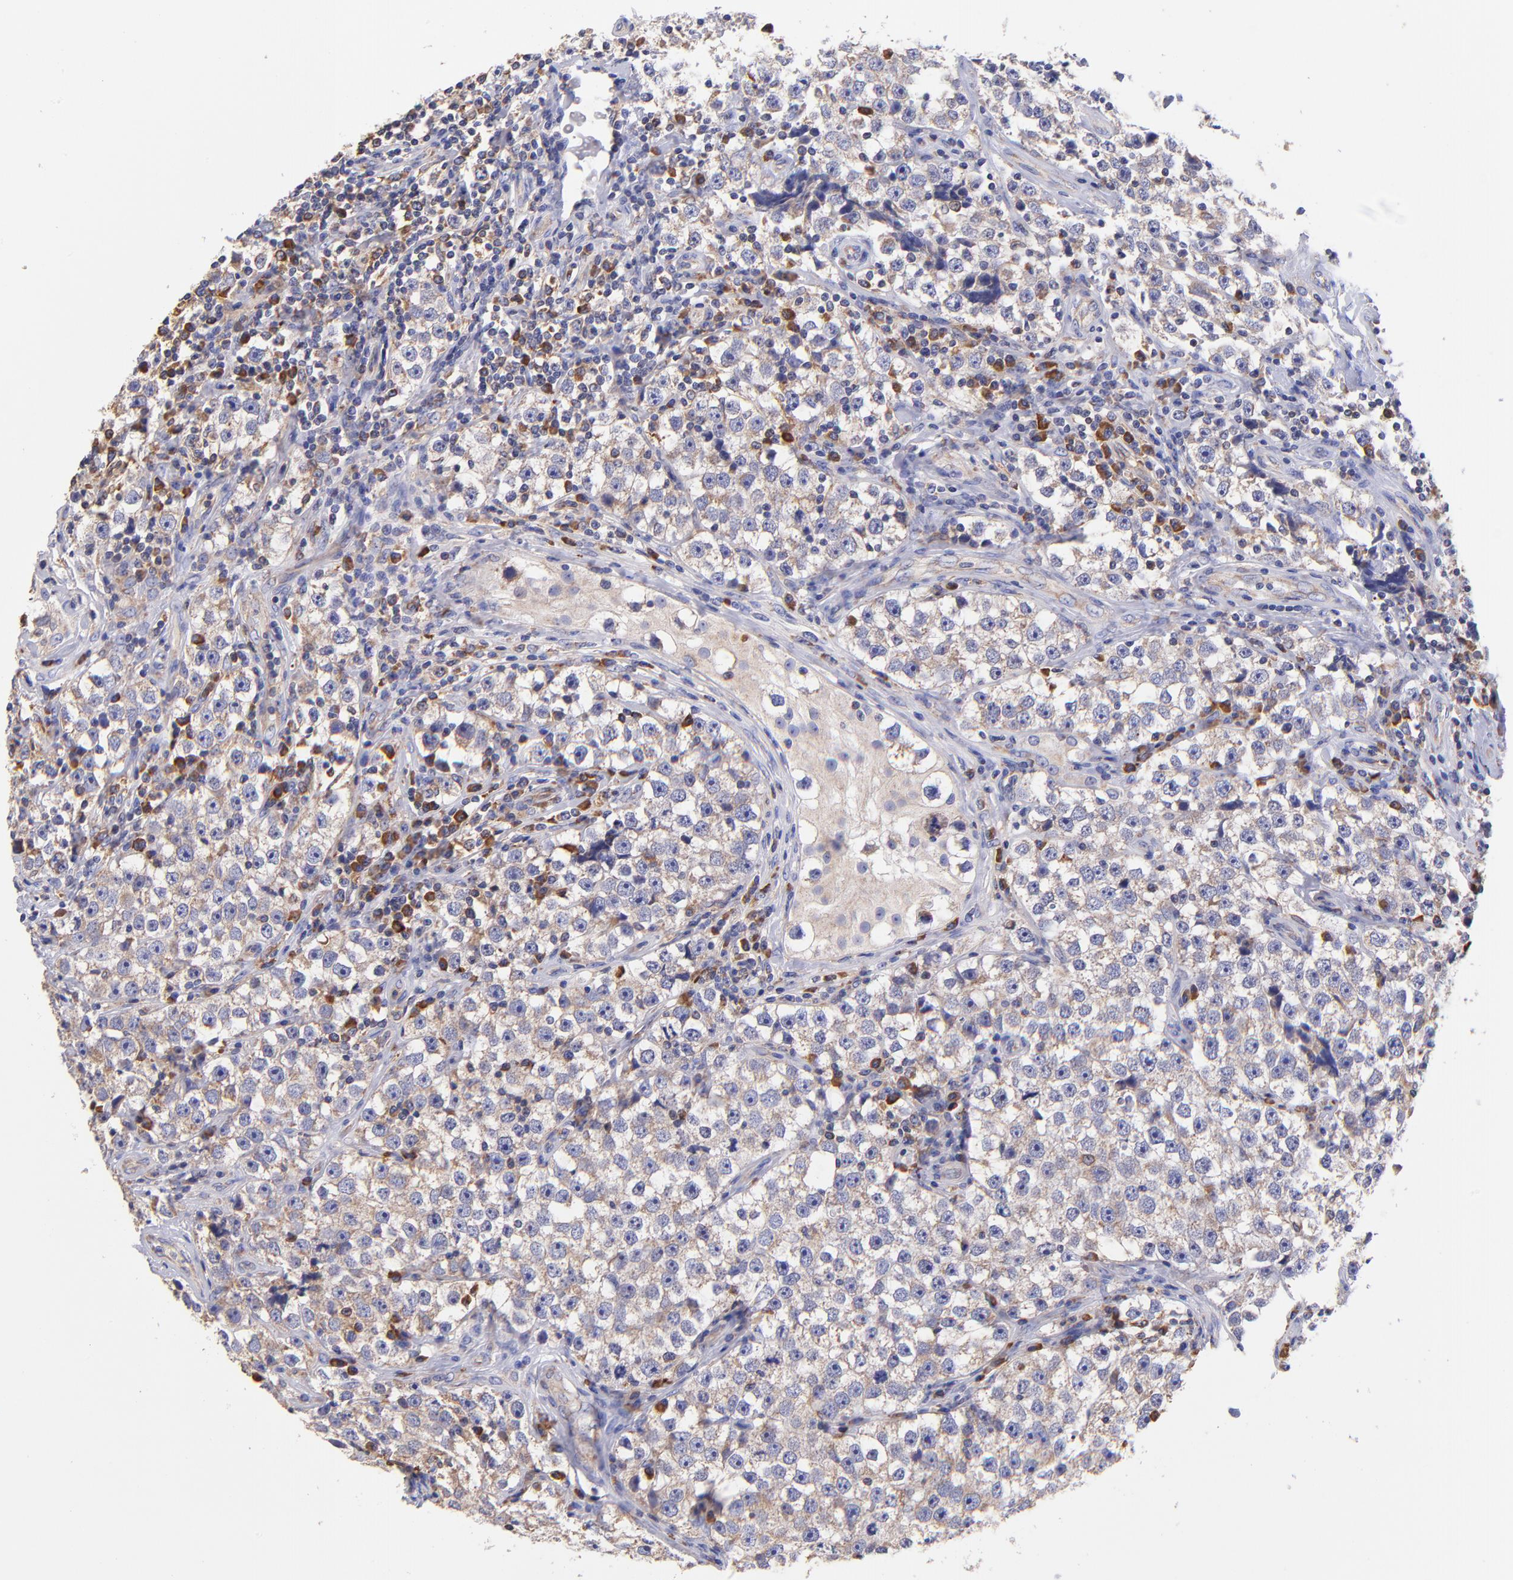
{"staining": {"intensity": "weak", "quantity": ">75%", "location": "cytoplasmic/membranous"}, "tissue": "testis cancer", "cell_type": "Tumor cells", "image_type": "cancer", "snomed": [{"axis": "morphology", "description": "Seminoma, NOS"}, {"axis": "topography", "description": "Testis"}], "caption": "There is low levels of weak cytoplasmic/membranous staining in tumor cells of seminoma (testis), as demonstrated by immunohistochemical staining (brown color).", "gene": "PREX1", "patient": {"sex": "male", "age": 32}}